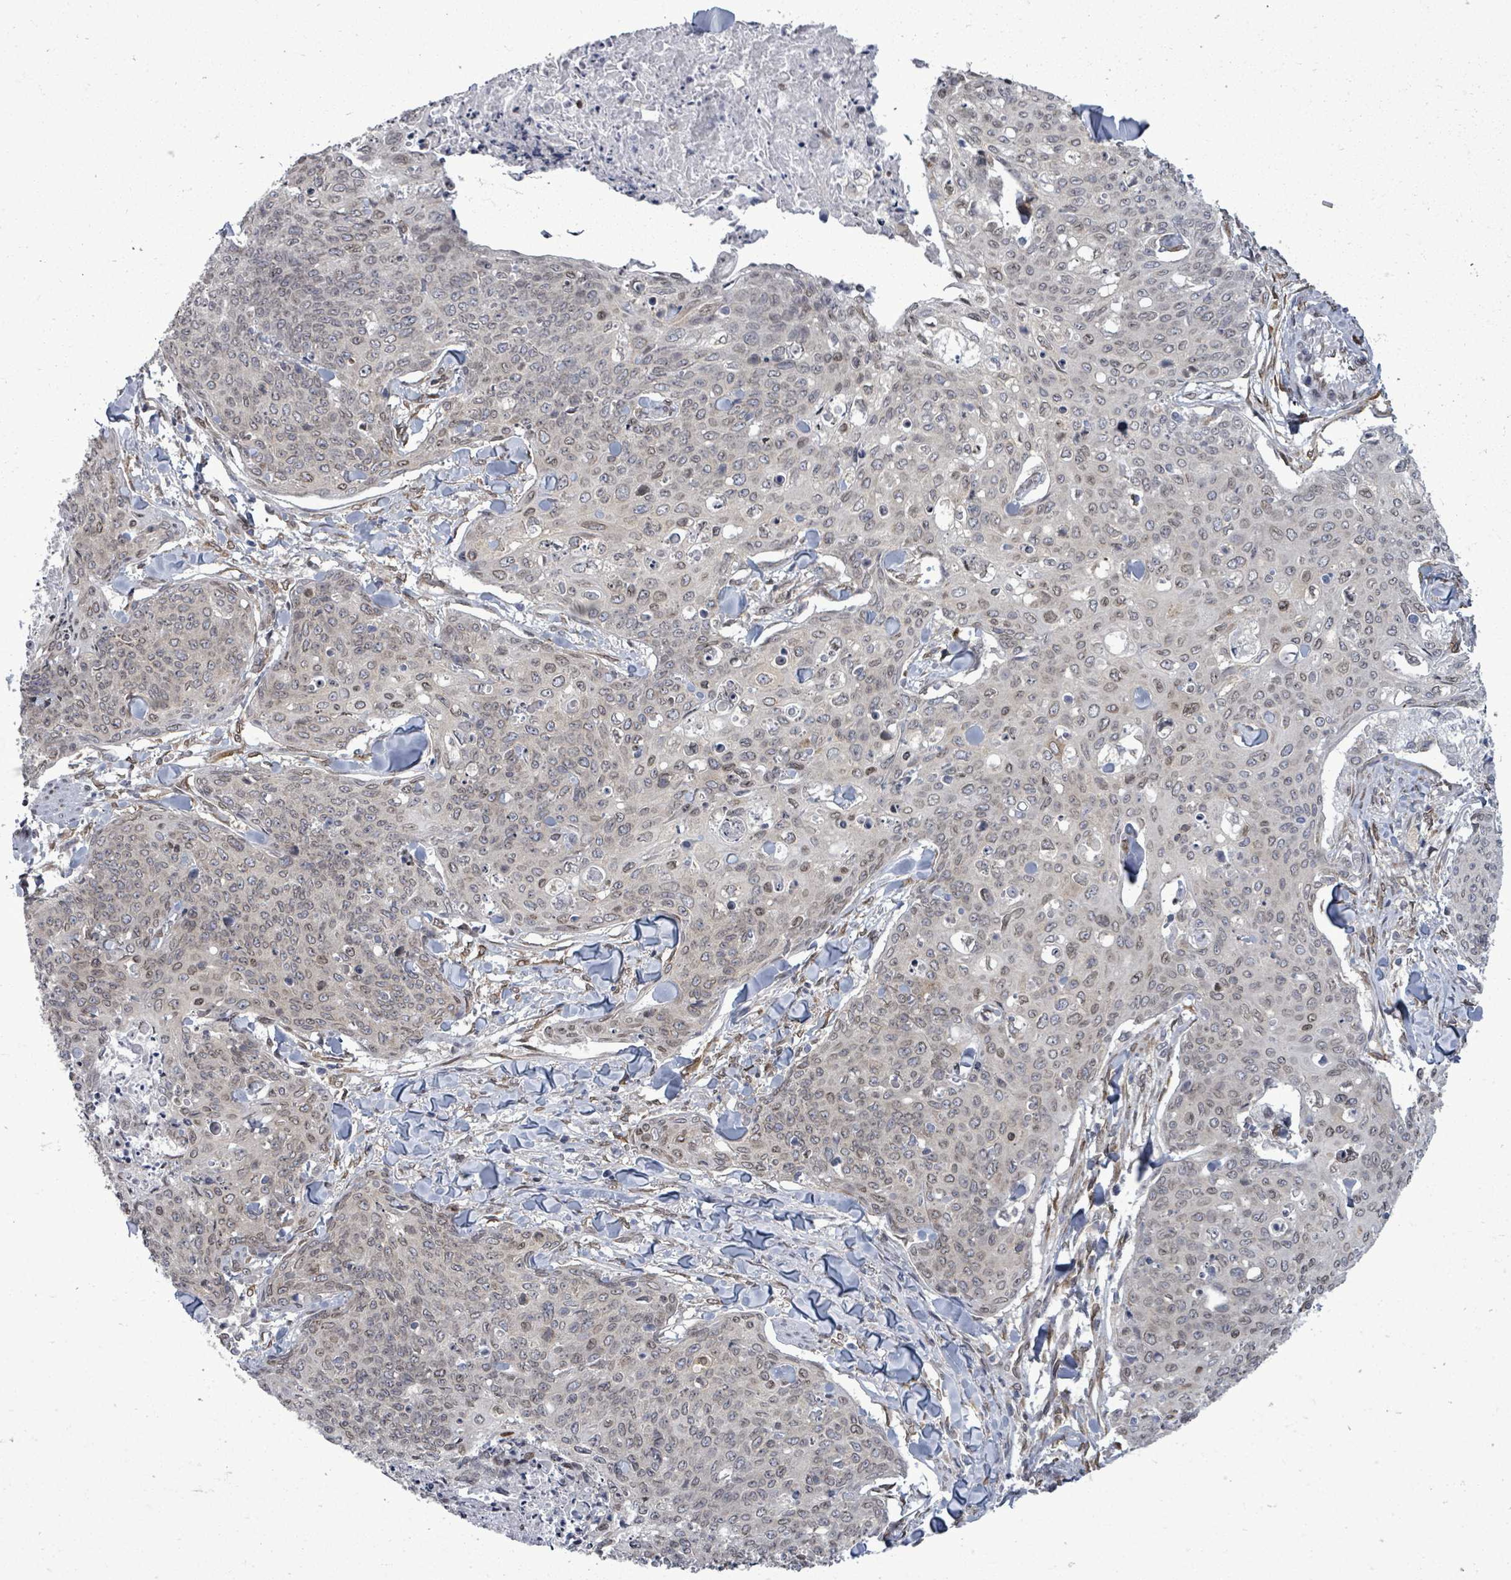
{"staining": {"intensity": "weak", "quantity": "25%-75%", "location": "cytoplasmic/membranous,nuclear"}, "tissue": "skin cancer", "cell_type": "Tumor cells", "image_type": "cancer", "snomed": [{"axis": "morphology", "description": "Squamous cell carcinoma, NOS"}, {"axis": "topography", "description": "Skin"}, {"axis": "topography", "description": "Vulva"}], "caption": "This micrograph exhibits squamous cell carcinoma (skin) stained with immunohistochemistry (IHC) to label a protein in brown. The cytoplasmic/membranous and nuclear of tumor cells show weak positivity for the protein. Nuclei are counter-stained blue.", "gene": "ARFGAP1", "patient": {"sex": "female", "age": 85}}